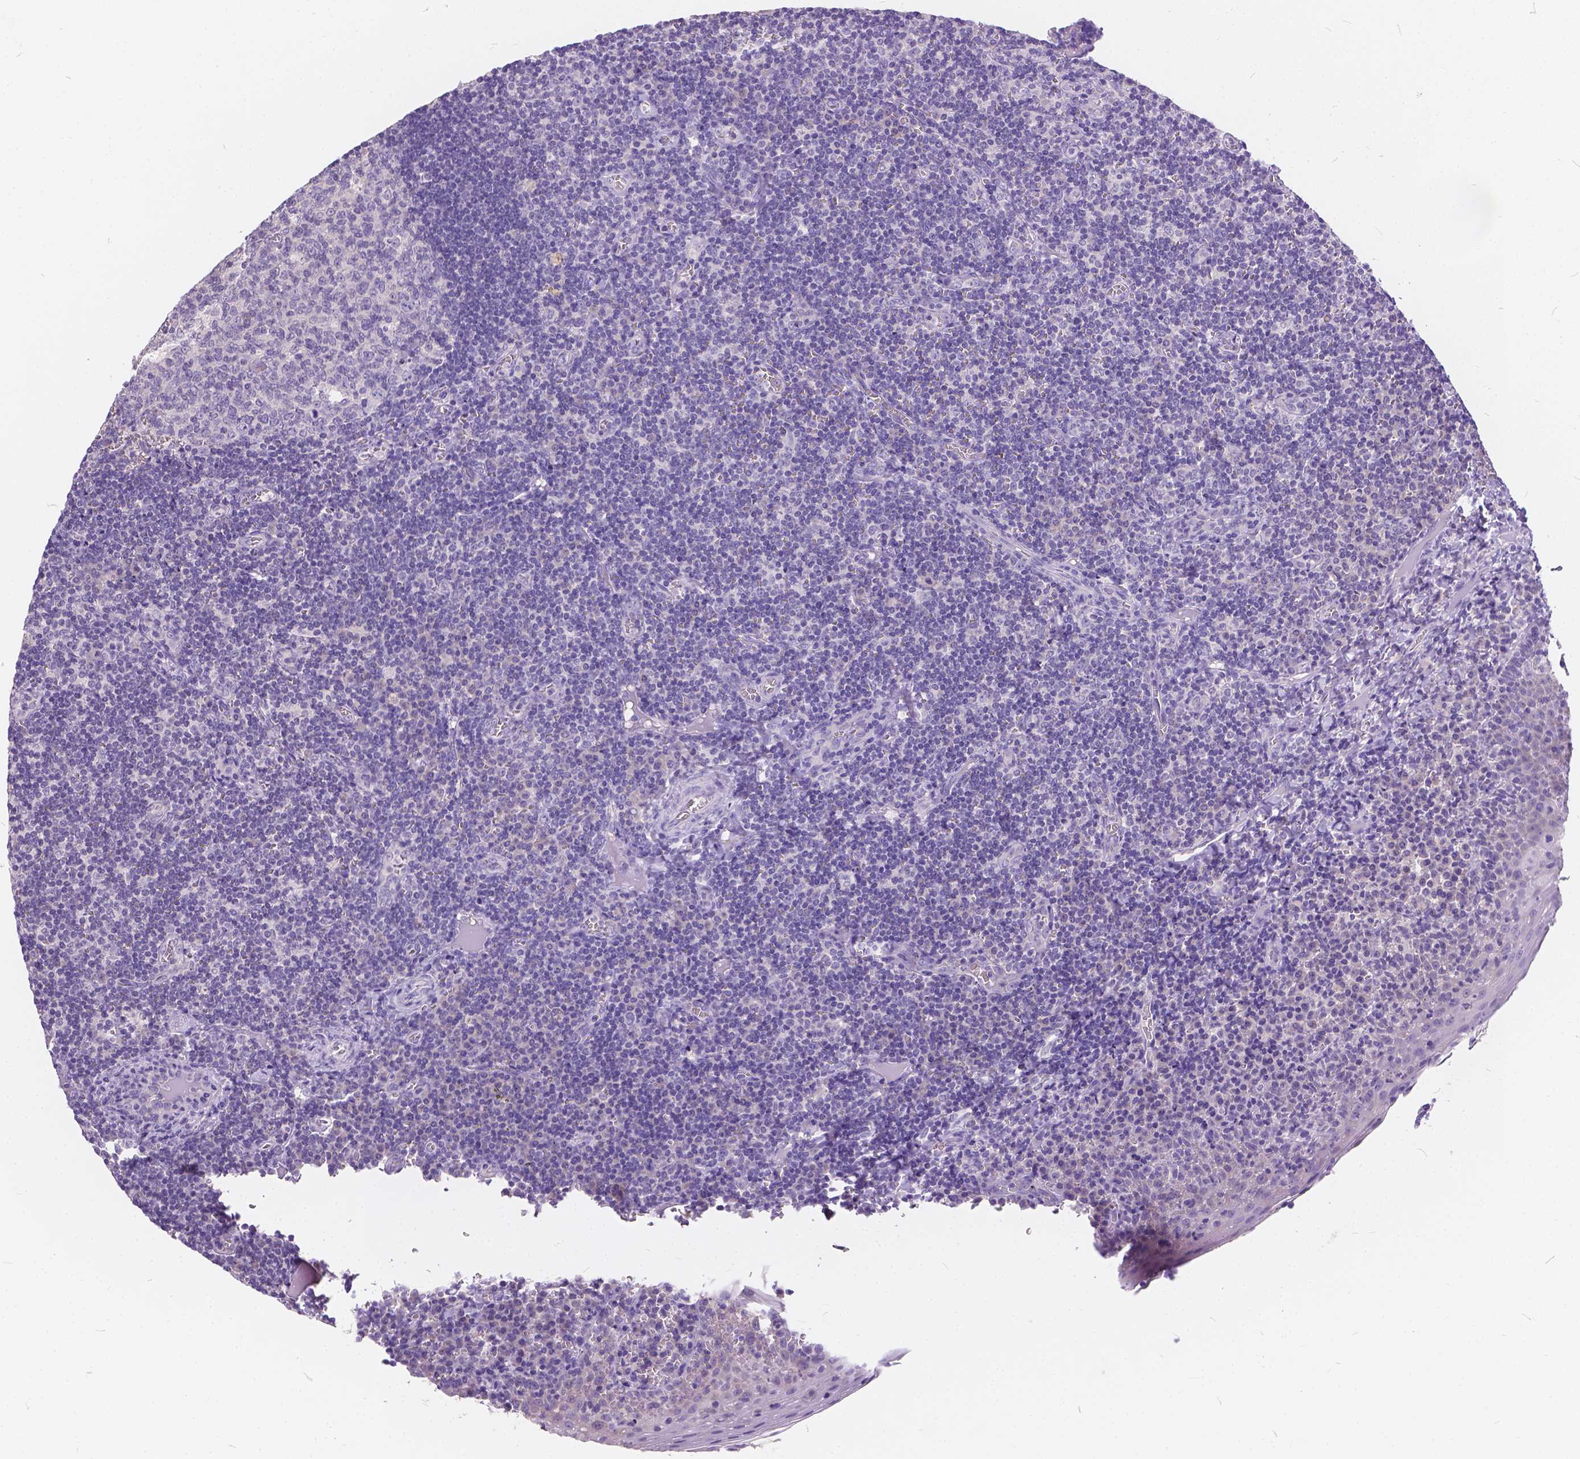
{"staining": {"intensity": "negative", "quantity": "none", "location": "none"}, "tissue": "tonsil", "cell_type": "Germinal center cells", "image_type": "normal", "snomed": [{"axis": "morphology", "description": "Normal tissue, NOS"}, {"axis": "morphology", "description": "Inflammation, NOS"}, {"axis": "topography", "description": "Tonsil"}], "caption": "A high-resolution micrograph shows IHC staining of normal tonsil, which reveals no significant staining in germinal center cells.", "gene": "PEX11G", "patient": {"sex": "female", "age": 31}}